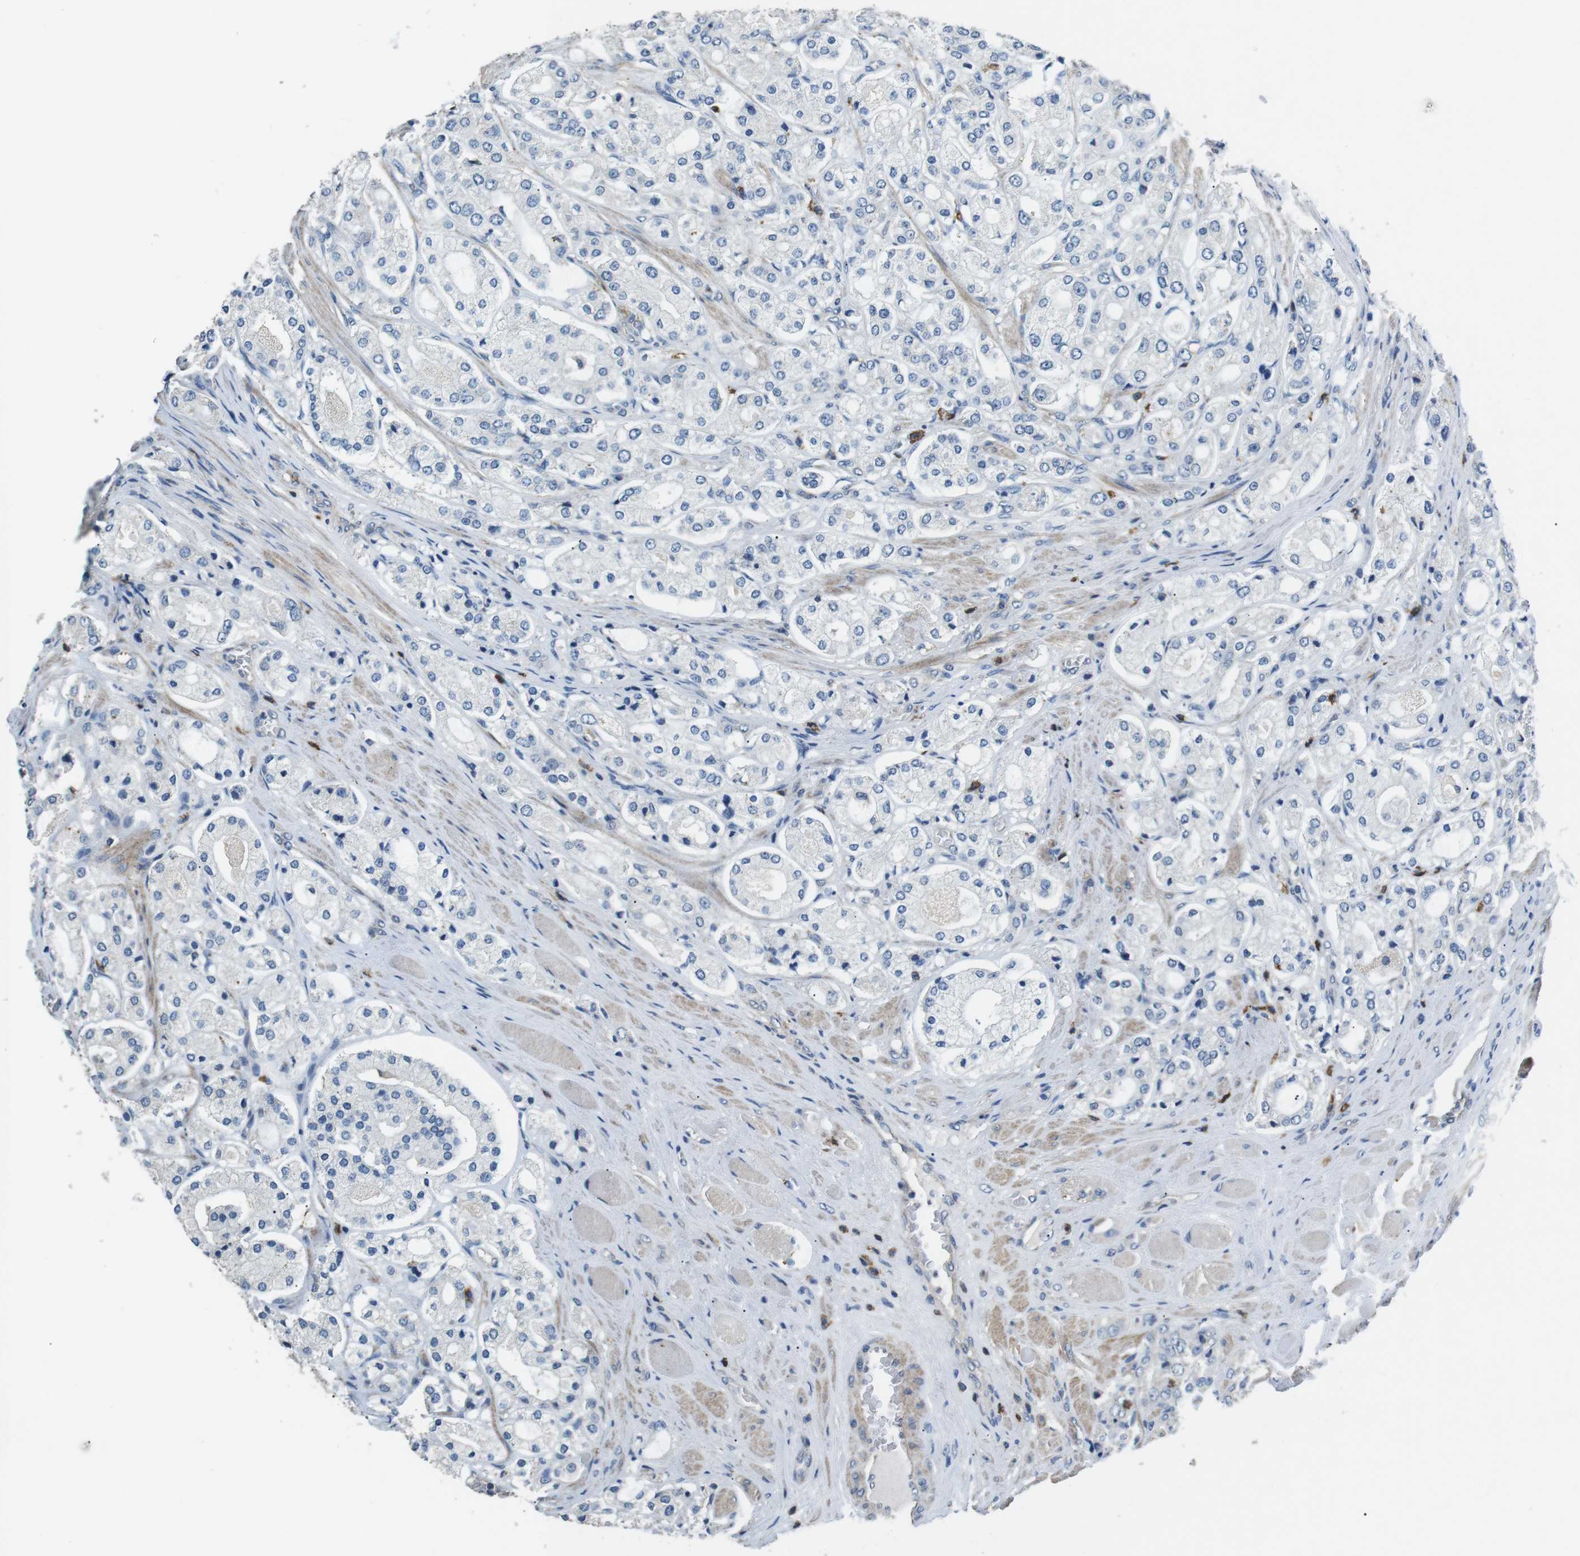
{"staining": {"intensity": "negative", "quantity": "none", "location": "none"}, "tissue": "prostate cancer", "cell_type": "Tumor cells", "image_type": "cancer", "snomed": [{"axis": "morphology", "description": "Adenocarcinoma, High grade"}, {"axis": "topography", "description": "Prostate"}], "caption": "Tumor cells show no significant protein positivity in prostate cancer (adenocarcinoma (high-grade)). Brightfield microscopy of IHC stained with DAB (brown) and hematoxylin (blue), captured at high magnification.", "gene": "CD6", "patient": {"sex": "male", "age": 65}}